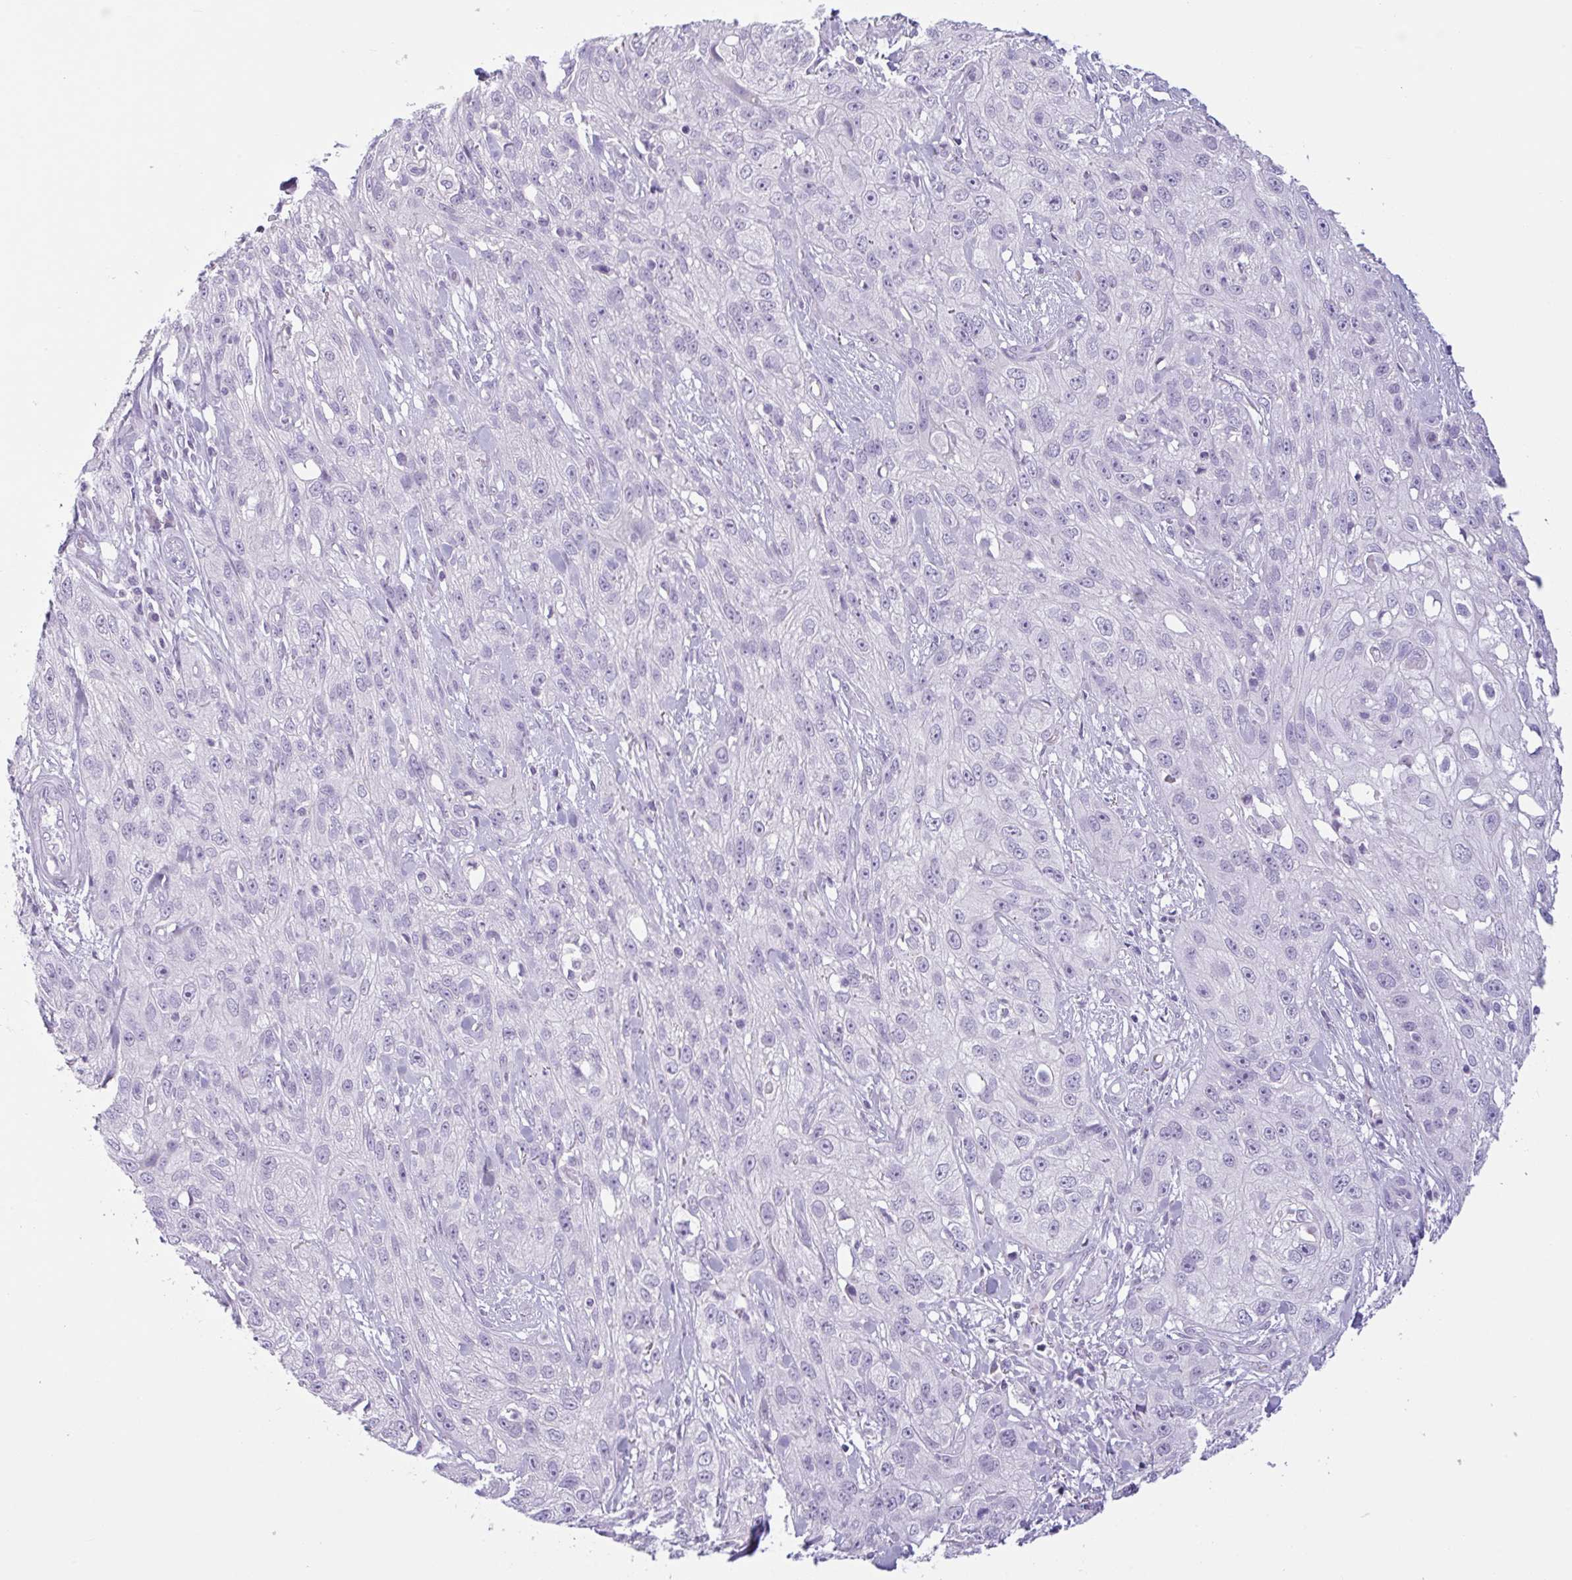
{"staining": {"intensity": "negative", "quantity": "none", "location": "none"}, "tissue": "skin cancer", "cell_type": "Tumor cells", "image_type": "cancer", "snomed": [{"axis": "morphology", "description": "Squamous cell carcinoma, NOS"}, {"axis": "topography", "description": "Skin"}, {"axis": "topography", "description": "Vulva"}], "caption": "This is a micrograph of IHC staining of skin squamous cell carcinoma, which shows no positivity in tumor cells.", "gene": "CTSE", "patient": {"sex": "female", "age": 86}}